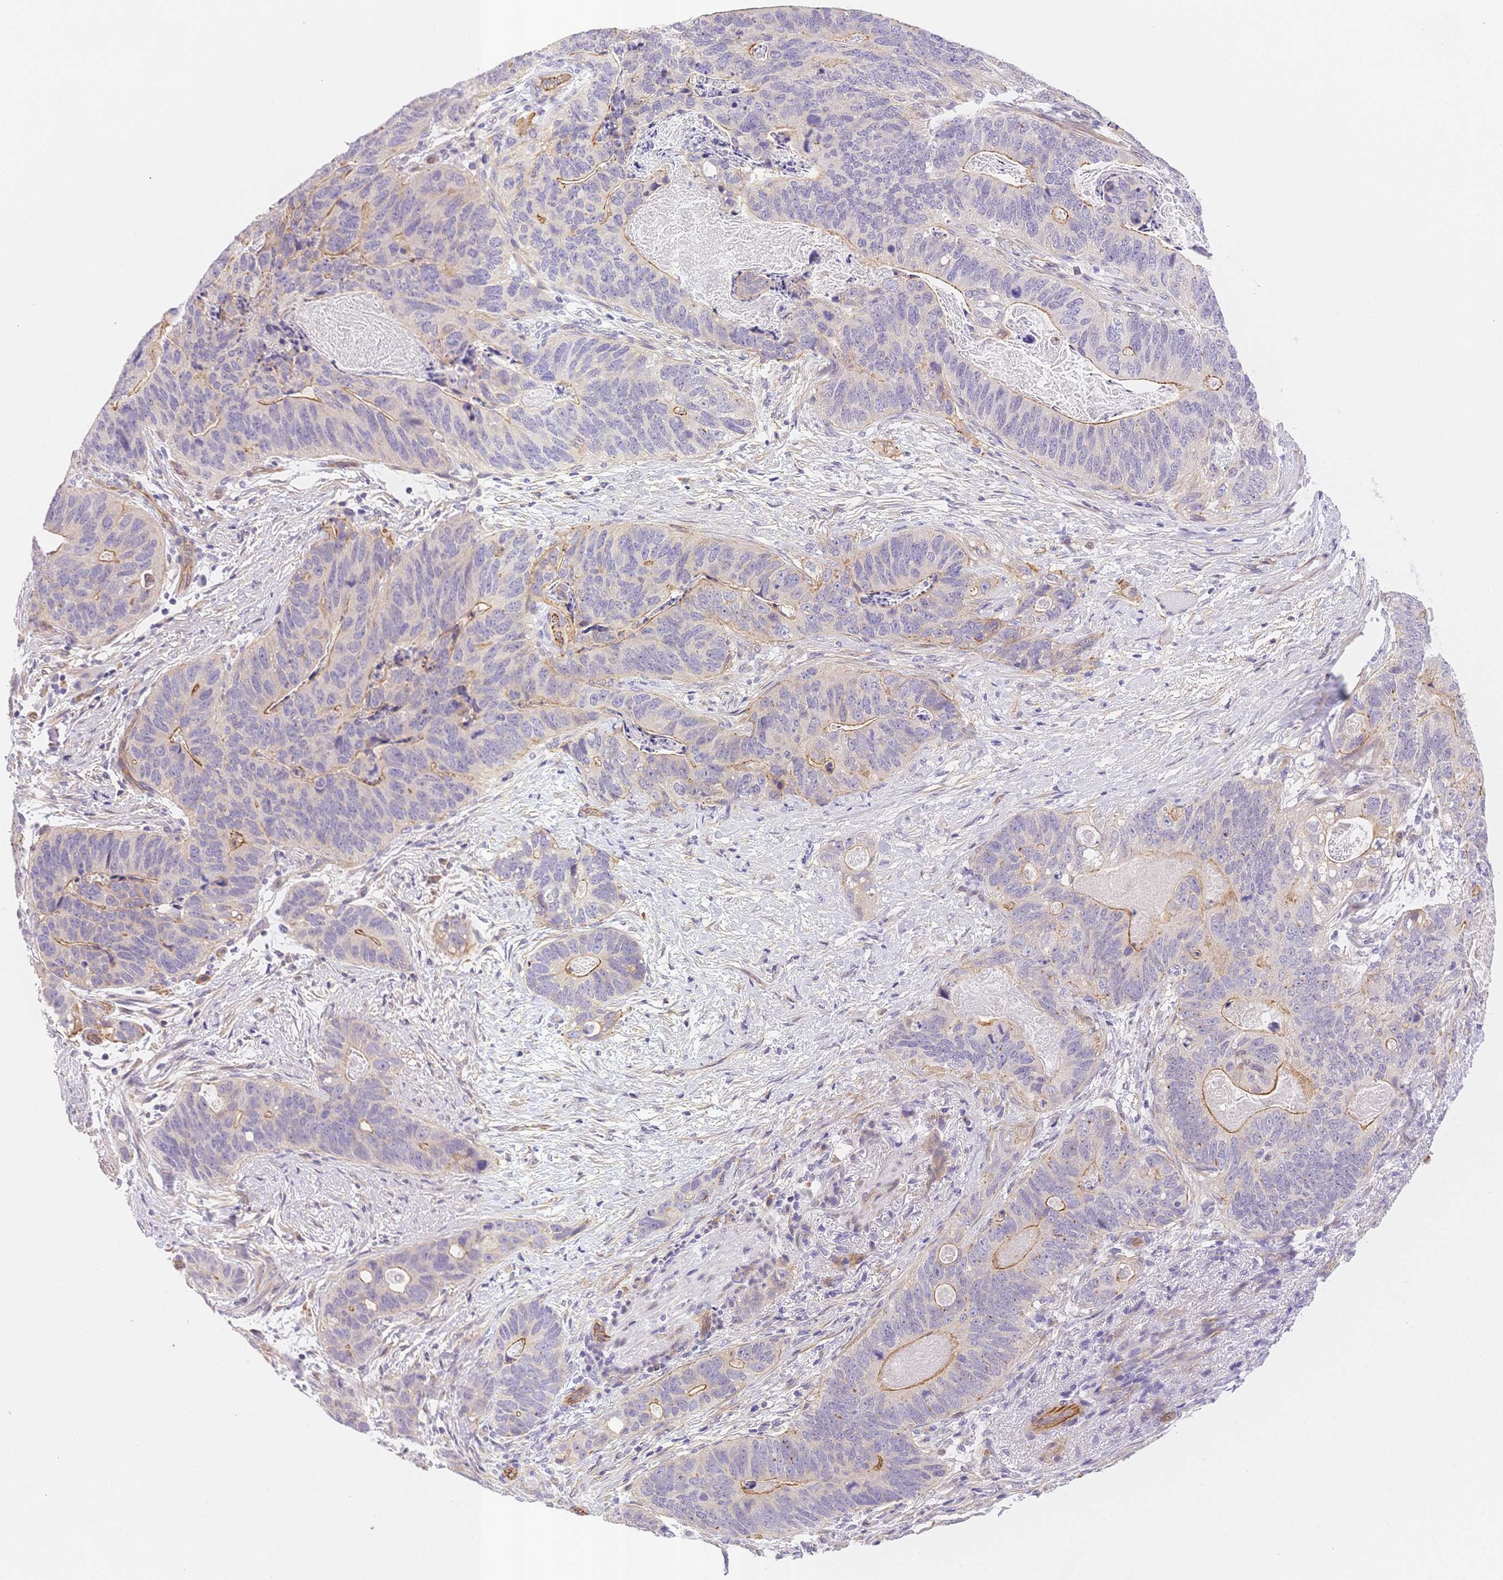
{"staining": {"intensity": "moderate", "quantity": "25%-75%", "location": "cytoplasmic/membranous"}, "tissue": "stomach cancer", "cell_type": "Tumor cells", "image_type": "cancer", "snomed": [{"axis": "morphology", "description": "Normal tissue, NOS"}, {"axis": "morphology", "description": "Adenocarcinoma, NOS"}, {"axis": "topography", "description": "Stomach"}], "caption": "Approximately 25%-75% of tumor cells in stomach cancer reveal moderate cytoplasmic/membranous protein positivity as visualized by brown immunohistochemical staining.", "gene": "CSN1S1", "patient": {"sex": "female", "age": 89}}